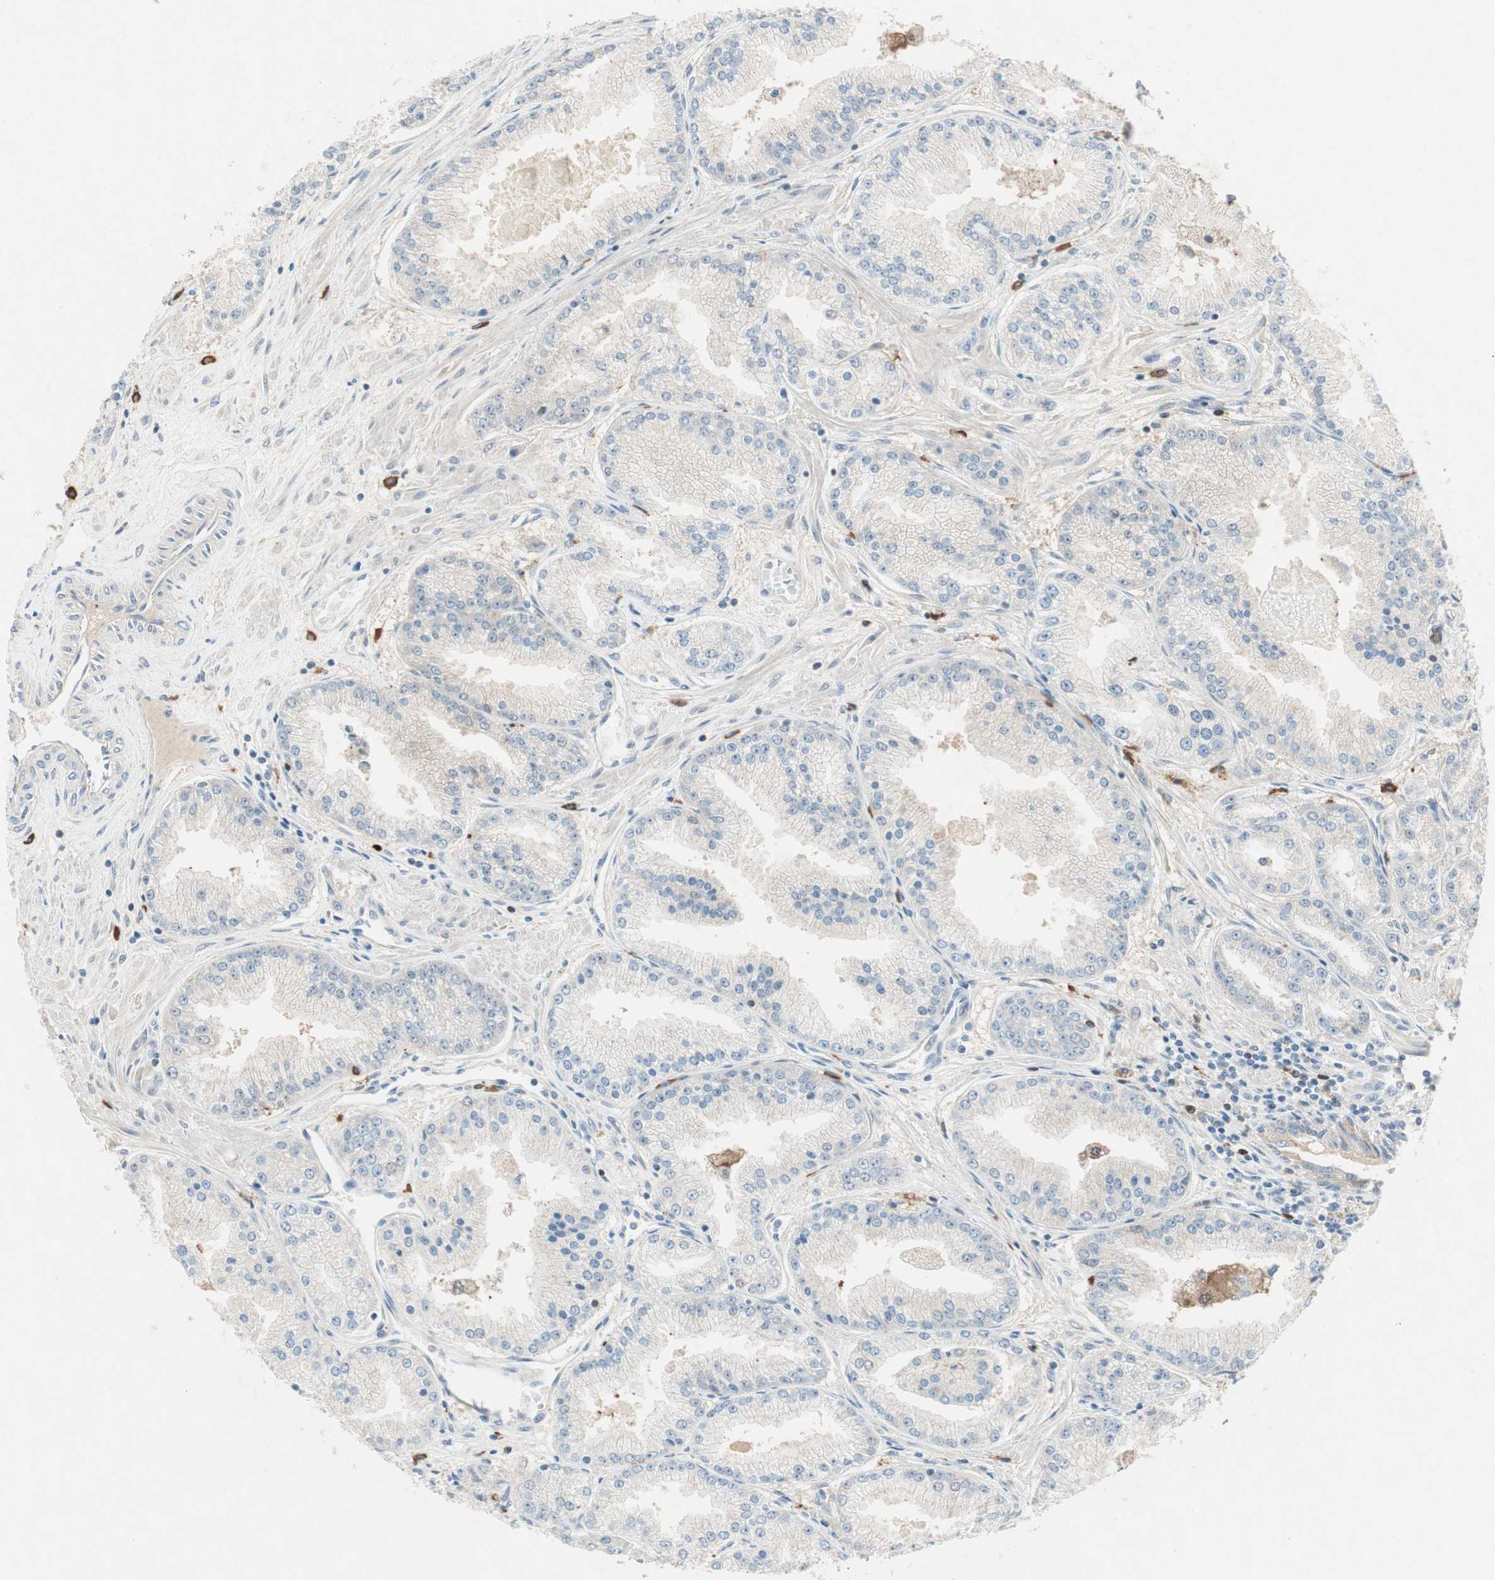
{"staining": {"intensity": "negative", "quantity": "none", "location": "none"}, "tissue": "prostate cancer", "cell_type": "Tumor cells", "image_type": "cancer", "snomed": [{"axis": "morphology", "description": "Adenocarcinoma, High grade"}, {"axis": "topography", "description": "Prostate"}], "caption": "Prostate cancer (adenocarcinoma (high-grade)) was stained to show a protein in brown. There is no significant staining in tumor cells.", "gene": "RTL6", "patient": {"sex": "male", "age": 61}}